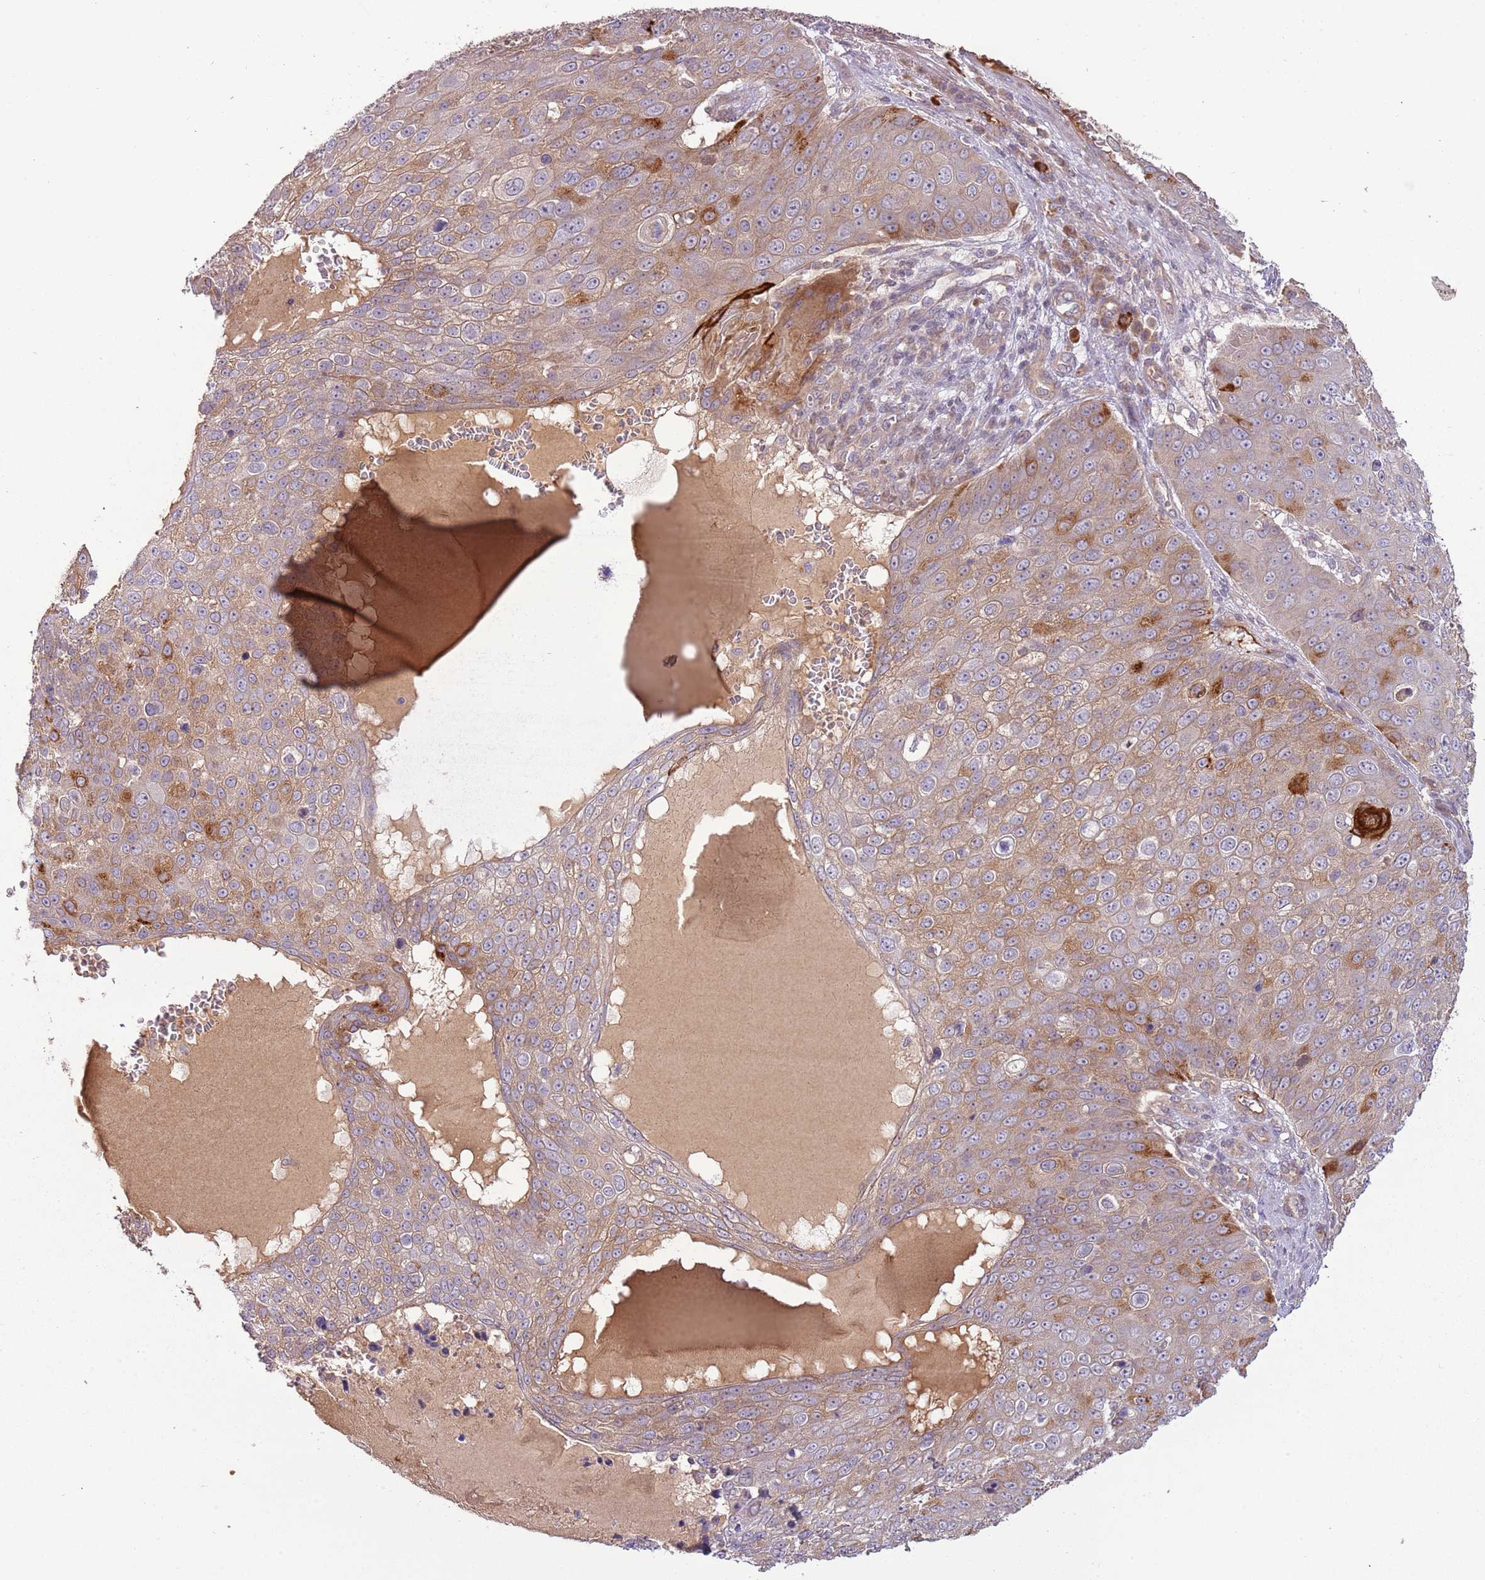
{"staining": {"intensity": "moderate", "quantity": "25%-75%", "location": "cytoplasmic/membranous"}, "tissue": "skin cancer", "cell_type": "Tumor cells", "image_type": "cancer", "snomed": [{"axis": "morphology", "description": "Squamous cell carcinoma, NOS"}, {"axis": "topography", "description": "Skin"}], "caption": "Tumor cells reveal medium levels of moderate cytoplasmic/membranous expression in approximately 25%-75% of cells in squamous cell carcinoma (skin). (DAB IHC with brightfield microscopy, high magnification).", "gene": "RNF128", "patient": {"sex": "male", "age": 71}}